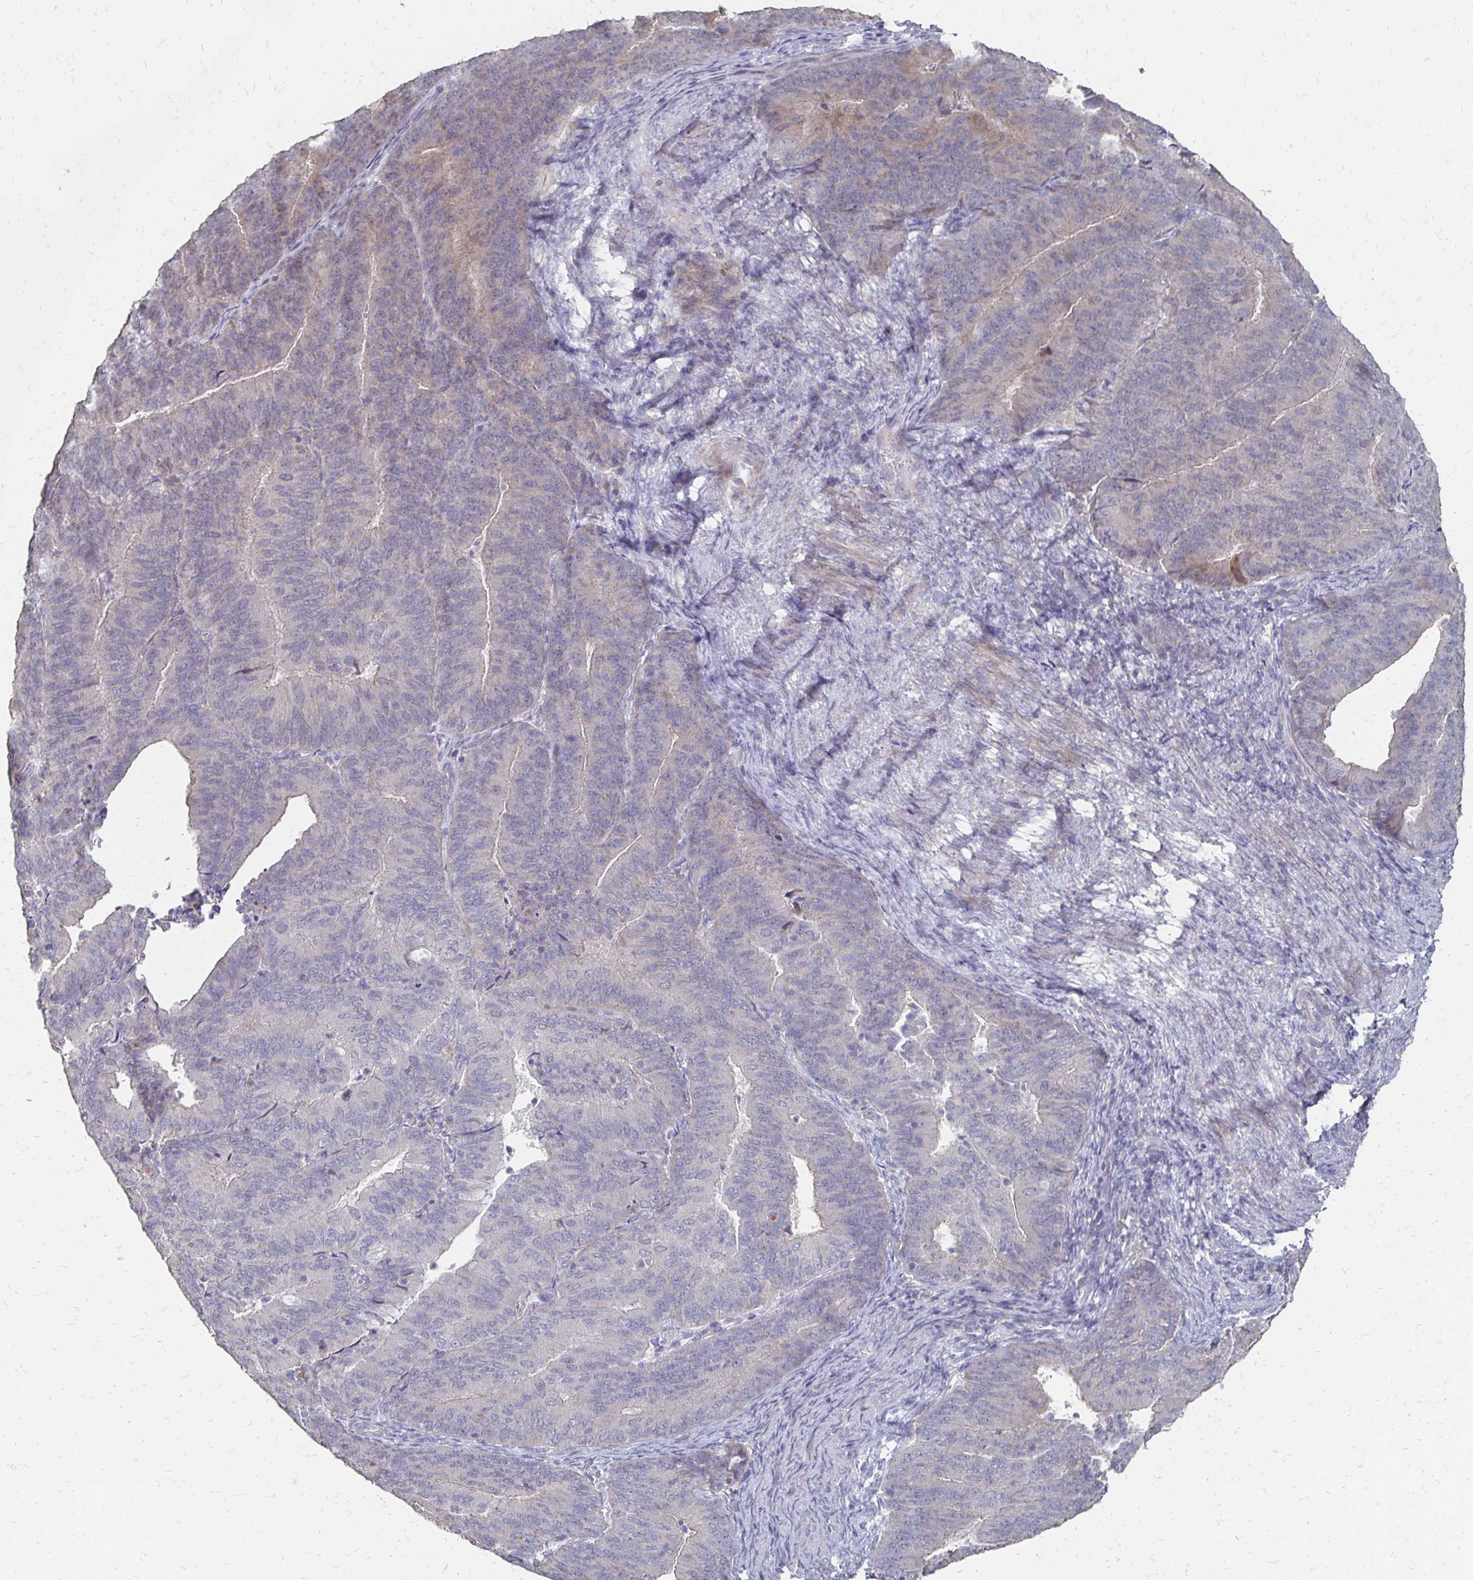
{"staining": {"intensity": "weak", "quantity": "<25%", "location": "cytoplasmic/membranous"}, "tissue": "endometrial cancer", "cell_type": "Tumor cells", "image_type": "cancer", "snomed": [{"axis": "morphology", "description": "Adenocarcinoma, NOS"}, {"axis": "topography", "description": "Endometrium"}], "caption": "An immunohistochemistry photomicrograph of endometrial cancer is shown. There is no staining in tumor cells of endometrial cancer. Nuclei are stained in blue.", "gene": "ZNF727", "patient": {"sex": "female", "age": 57}}